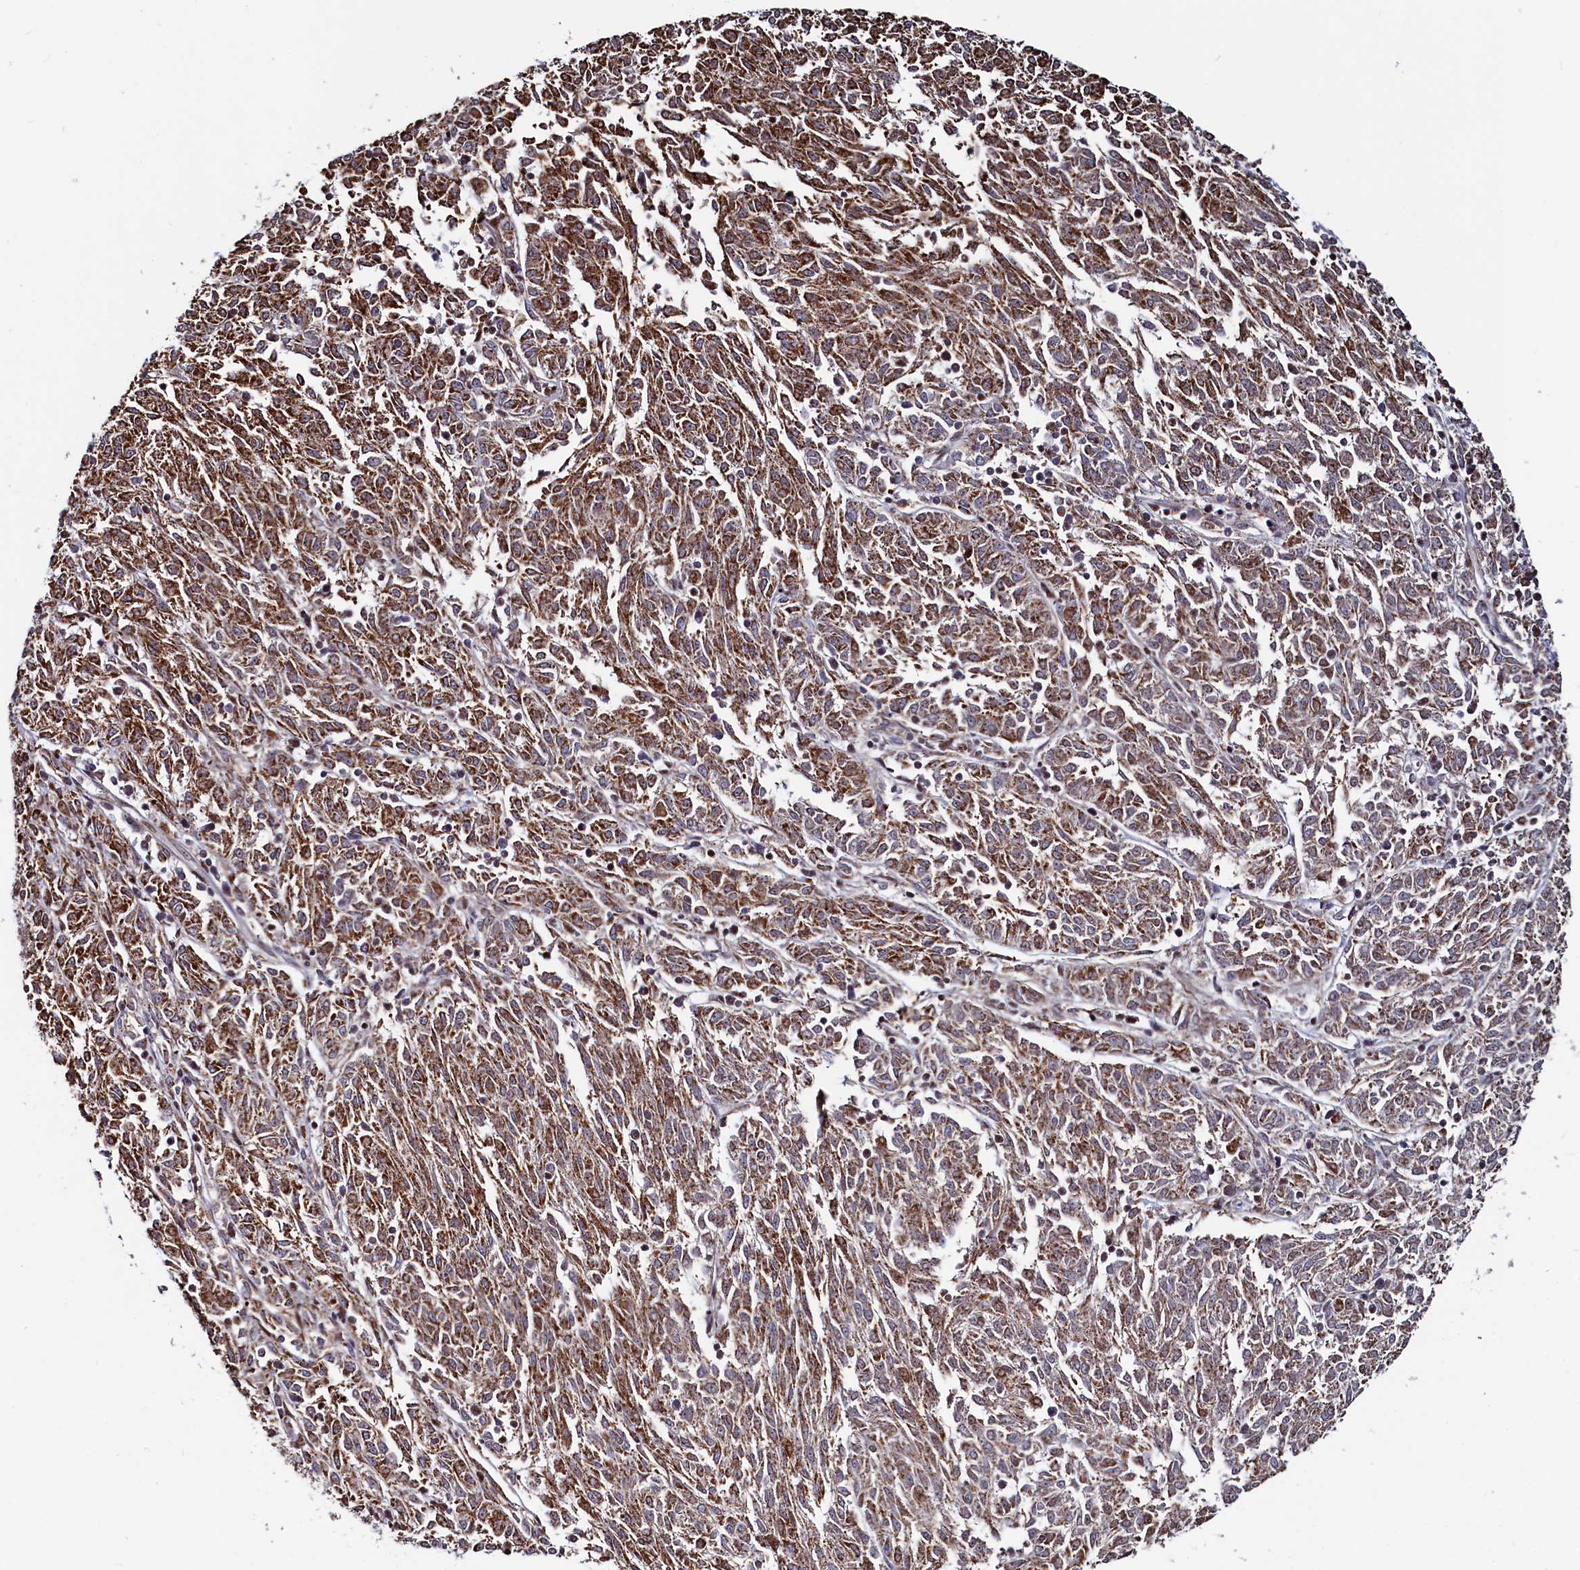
{"staining": {"intensity": "moderate", "quantity": ">75%", "location": "cytoplasmic/membranous"}, "tissue": "melanoma", "cell_type": "Tumor cells", "image_type": "cancer", "snomed": [{"axis": "morphology", "description": "Malignant melanoma, NOS"}, {"axis": "topography", "description": "Skin"}], "caption": "High-power microscopy captured an immunohistochemistry photomicrograph of melanoma, revealing moderate cytoplasmic/membranous staining in about >75% of tumor cells.", "gene": "HDGFL3", "patient": {"sex": "female", "age": 72}}